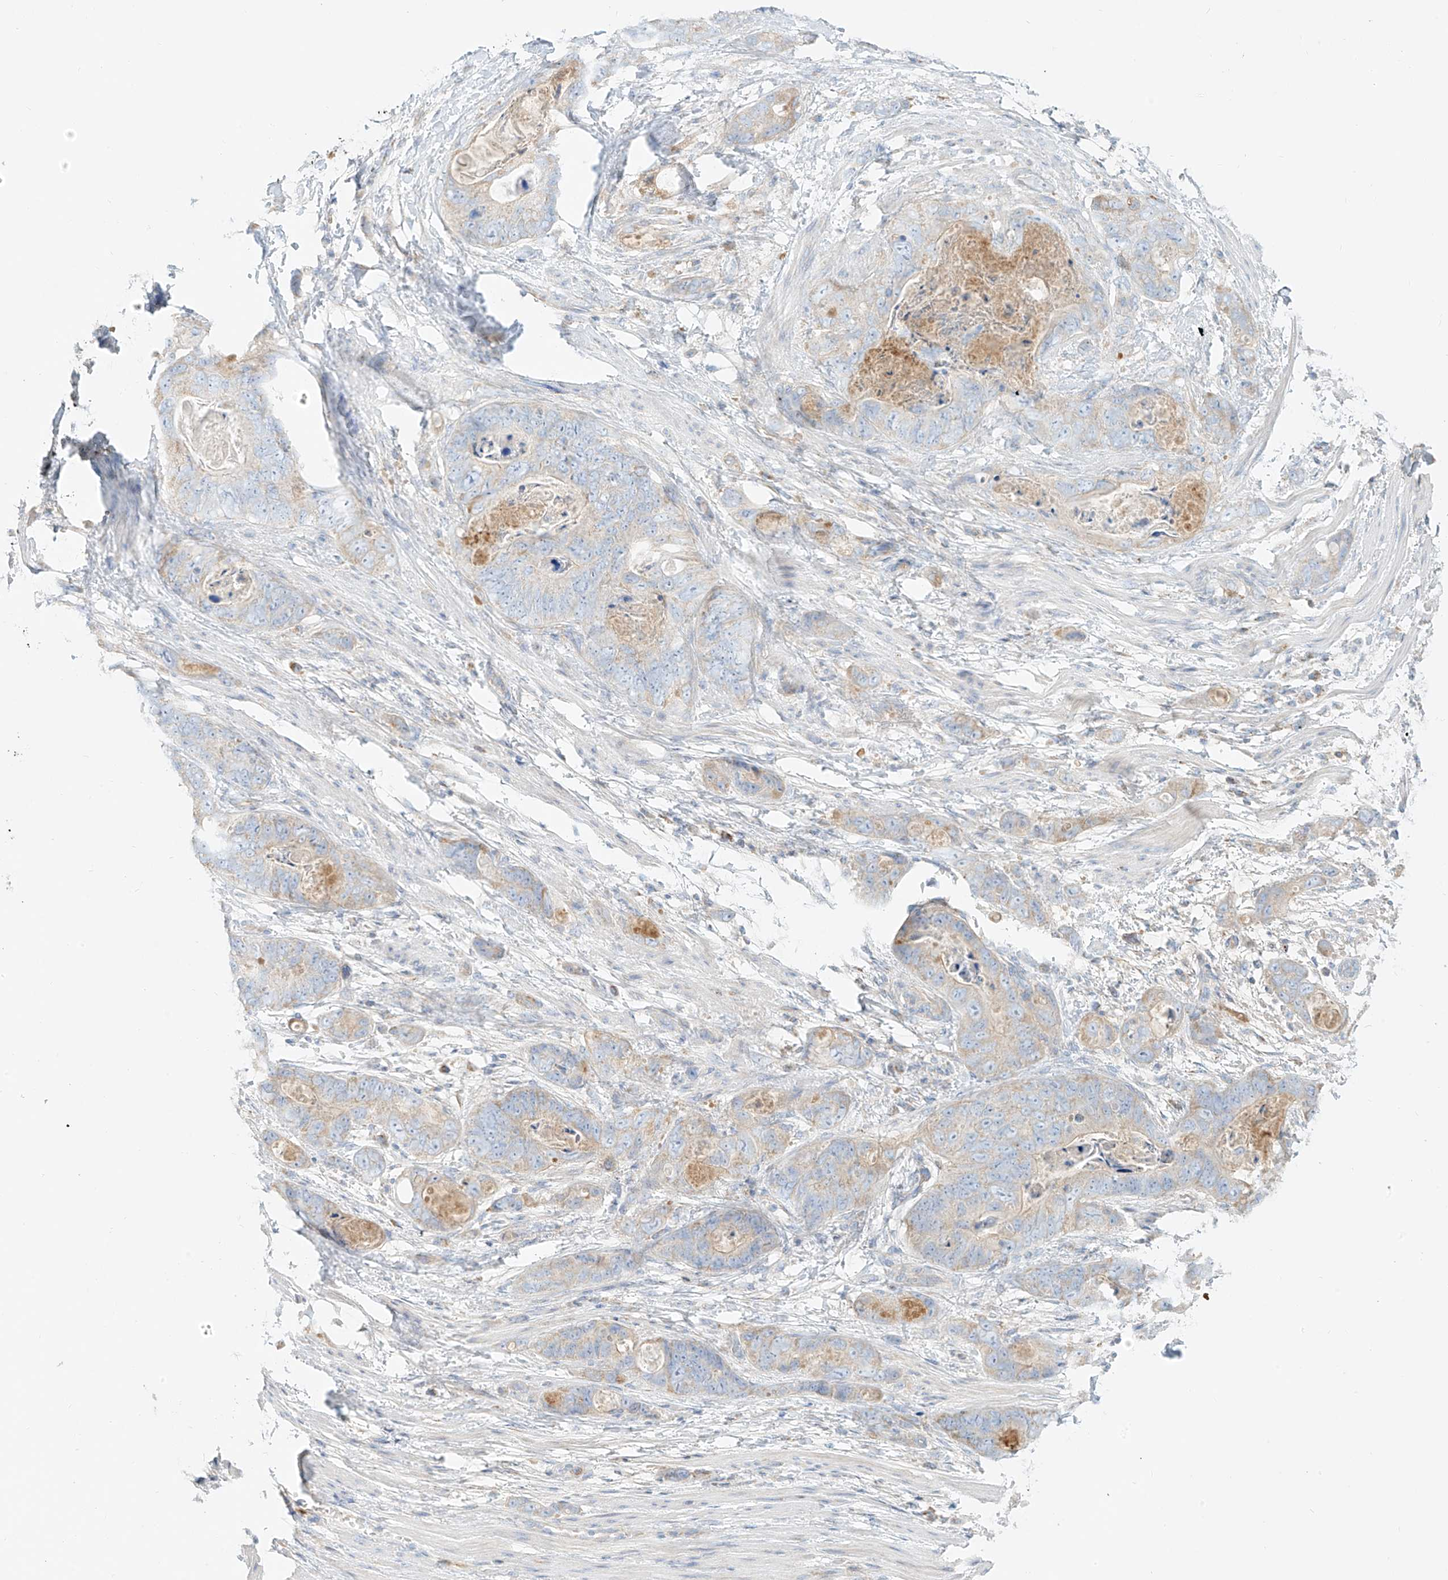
{"staining": {"intensity": "weak", "quantity": "<25%", "location": "cytoplasmic/membranous"}, "tissue": "stomach cancer", "cell_type": "Tumor cells", "image_type": "cancer", "snomed": [{"axis": "morphology", "description": "Adenocarcinoma, NOS"}, {"axis": "topography", "description": "Stomach"}], "caption": "Immunohistochemical staining of stomach cancer shows no significant positivity in tumor cells.", "gene": "OCSTAMP", "patient": {"sex": "female", "age": 89}}